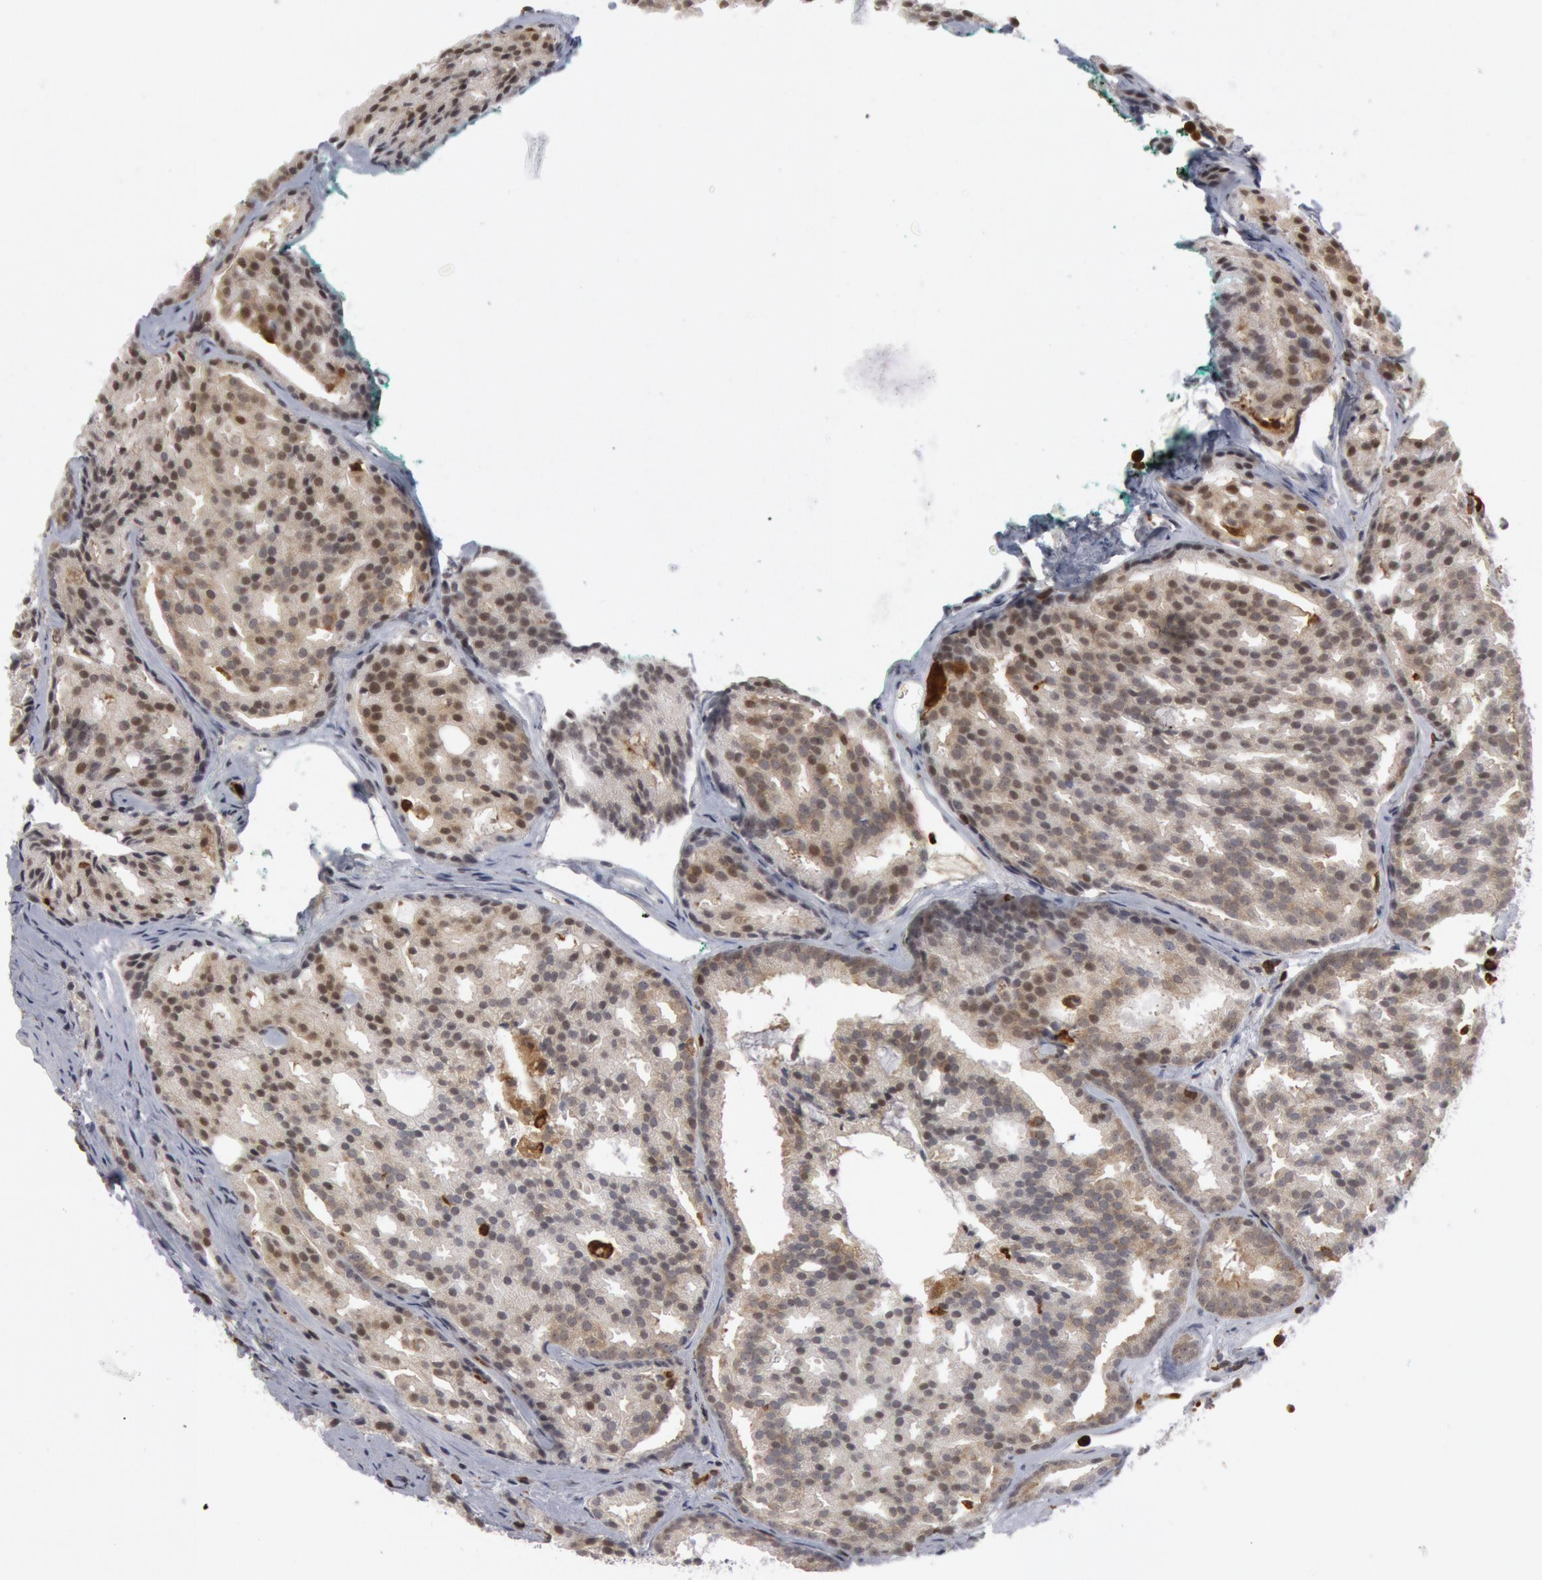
{"staining": {"intensity": "weak", "quantity": ">75%", "location": "cytoplasmic/membranous,nuclear"}, "tissue": "prostate cancer", "cell_type": "Tumor cells", "image_type": "cancer", "snomed": [{"axis": "morphology", "description": "Adenocarcinoma, High grade"}, {"axis": "topography", "description": "Prostate"}], "caption": "This is a histology image of immunohistochemistry (IHC) staining of prostate cancer, which shows weak expression in the cytoplasmic/membranous and nuclear of tumor cells.", "gene": "PTPN6", "patient": {"sex": "male", "age": 64}}